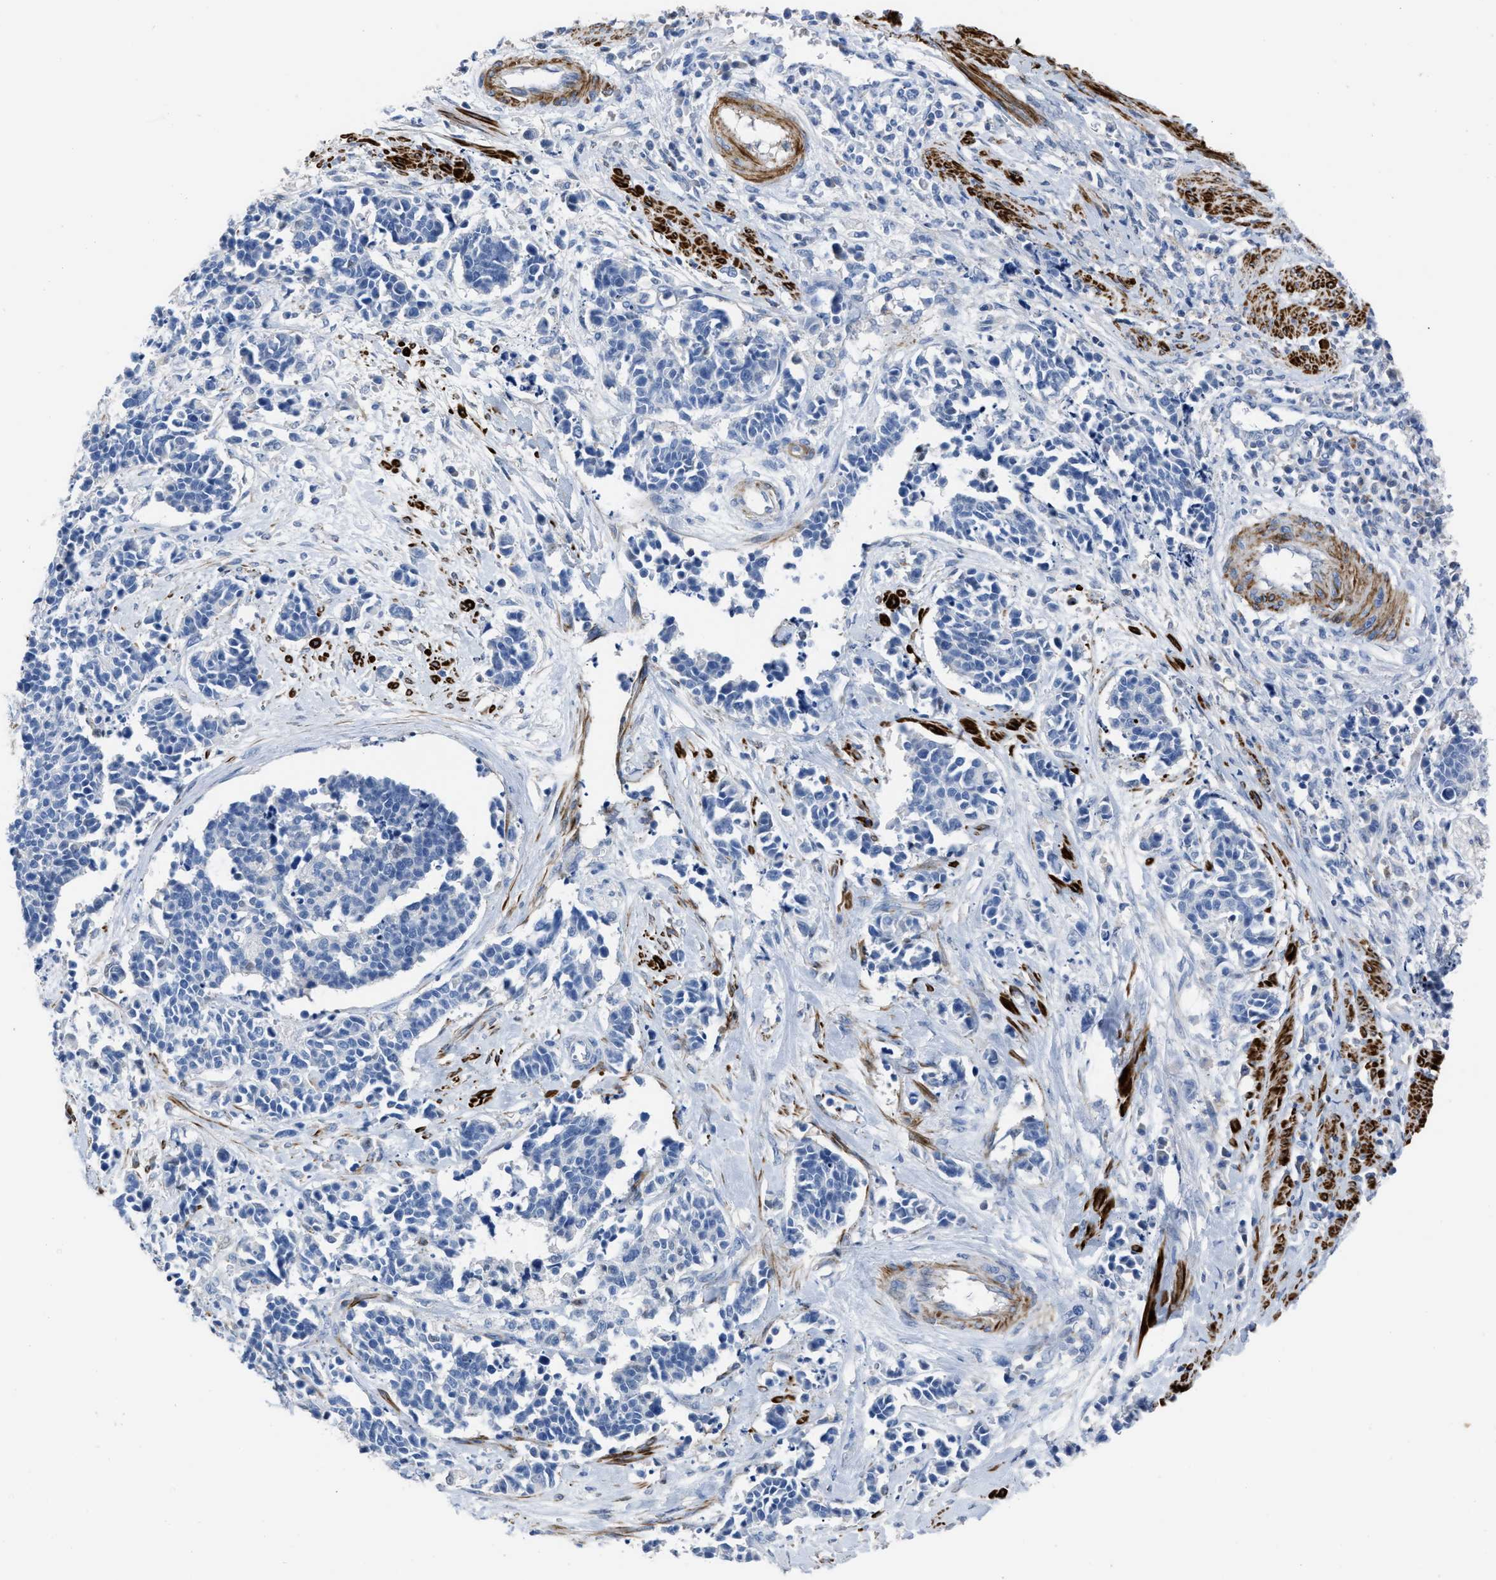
{"staining": {"intensity": "negative", "quantity": "none", "location": "none"}, "tissue": "cervical cancer", "cell_type": "Tumor cells", "image_type": "cancer", "snomed": [{"axis": "morphology", "description": "Squamous cell carcinoma, NOS"}, {"axis": "topography", "description": "Cervix"}], "caption": "Protein analysis of cervical cancer (squamous cell carcinoma) exhibits no significant positivity in tumor cells.", "gene": "PRMT2", "patient": {"sex": "female", "age": 35}}